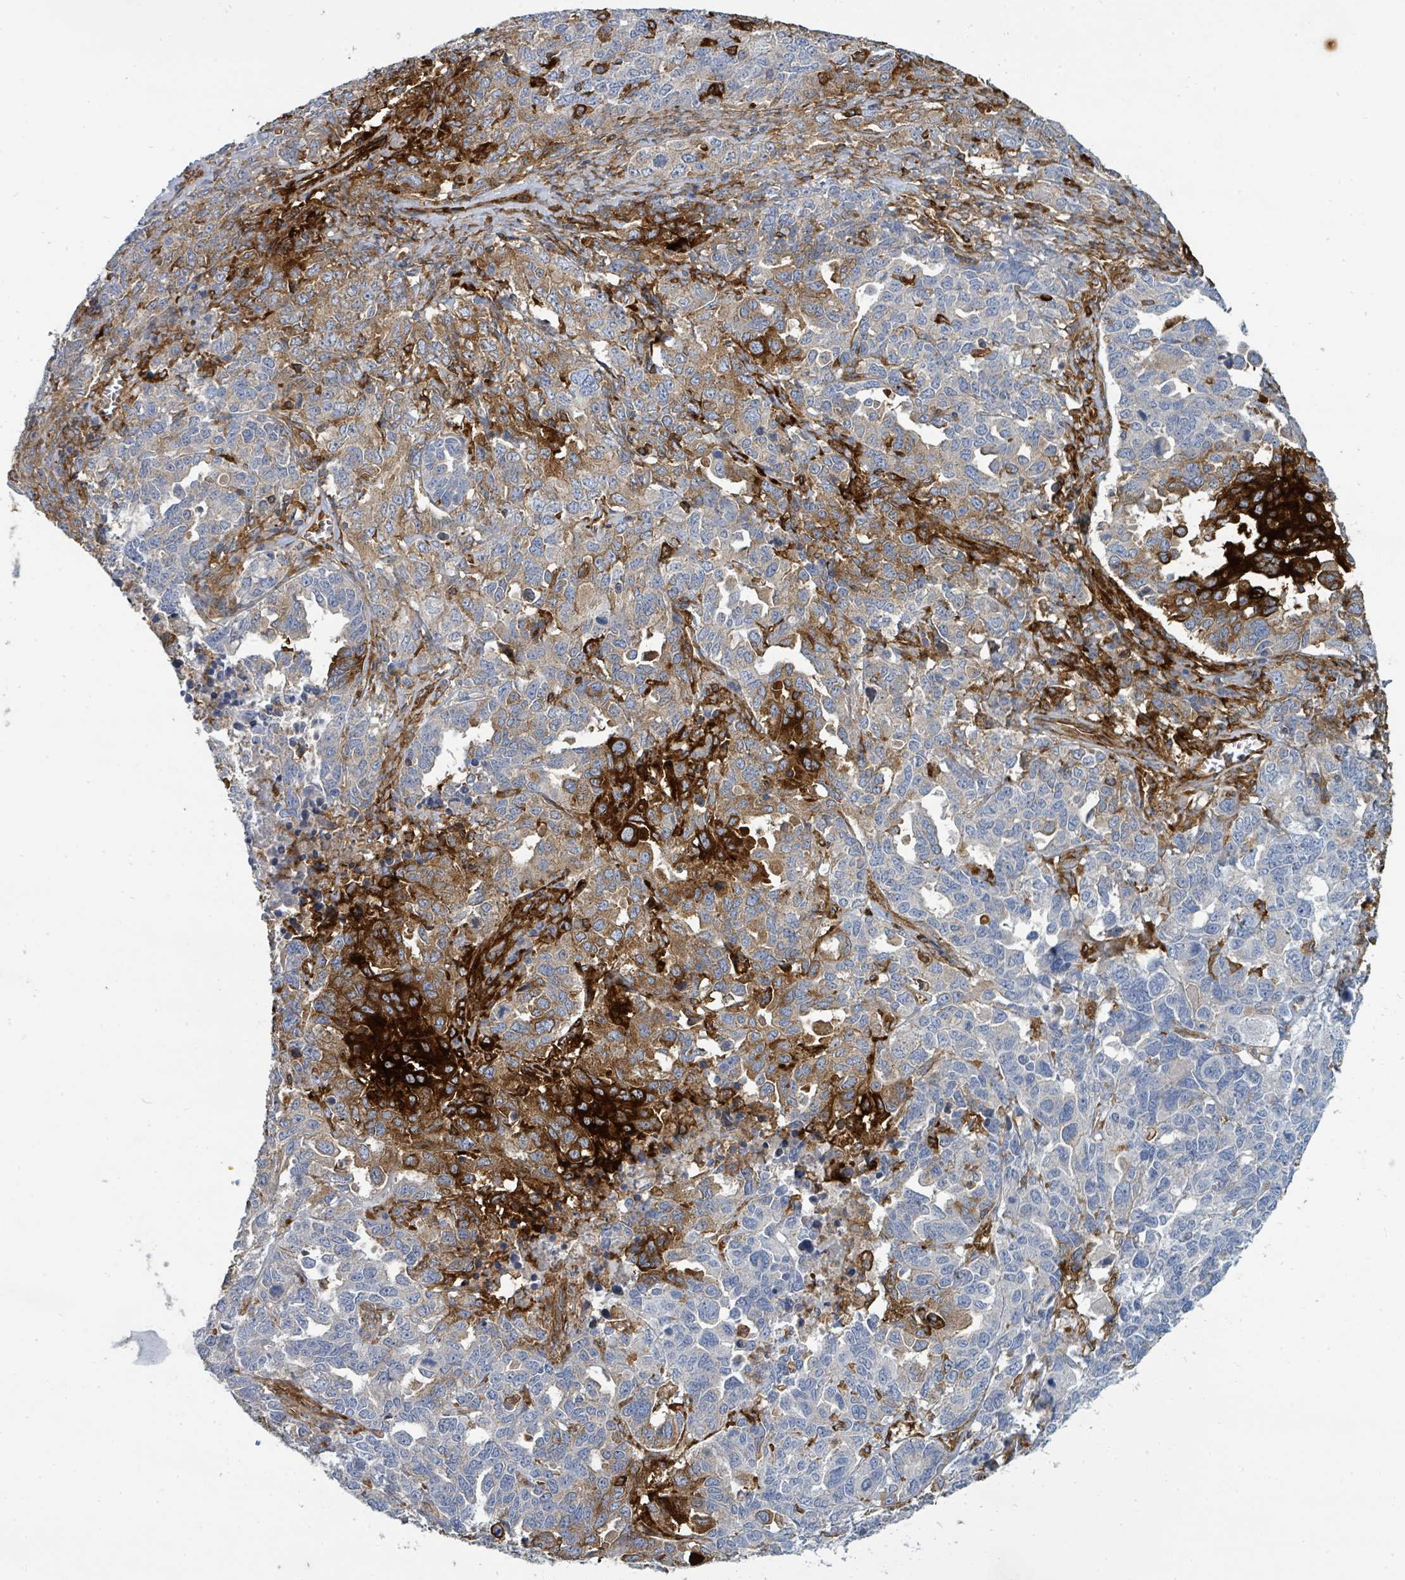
{"staining": {"intensity": "strong", "quantity": "<25%", "location": "cytoplasmic/membranous"}, "tissue": "ovarian cancer", "cell_type": "Tumor cells", "image_type": "cancer", "snomed": [{"axis": "morphology", "description": "Carcinoma, endometroid"}, {"axis": "topography", "description": "Ovary"}], "caption": "A brown stain highlights strong cytoplasmic/membranous positivity of a protein in human ovarian endometroid carcinoma tumor cells.", "gene": "IFIT1", "patient": {"sex": "female", "age": 62}}